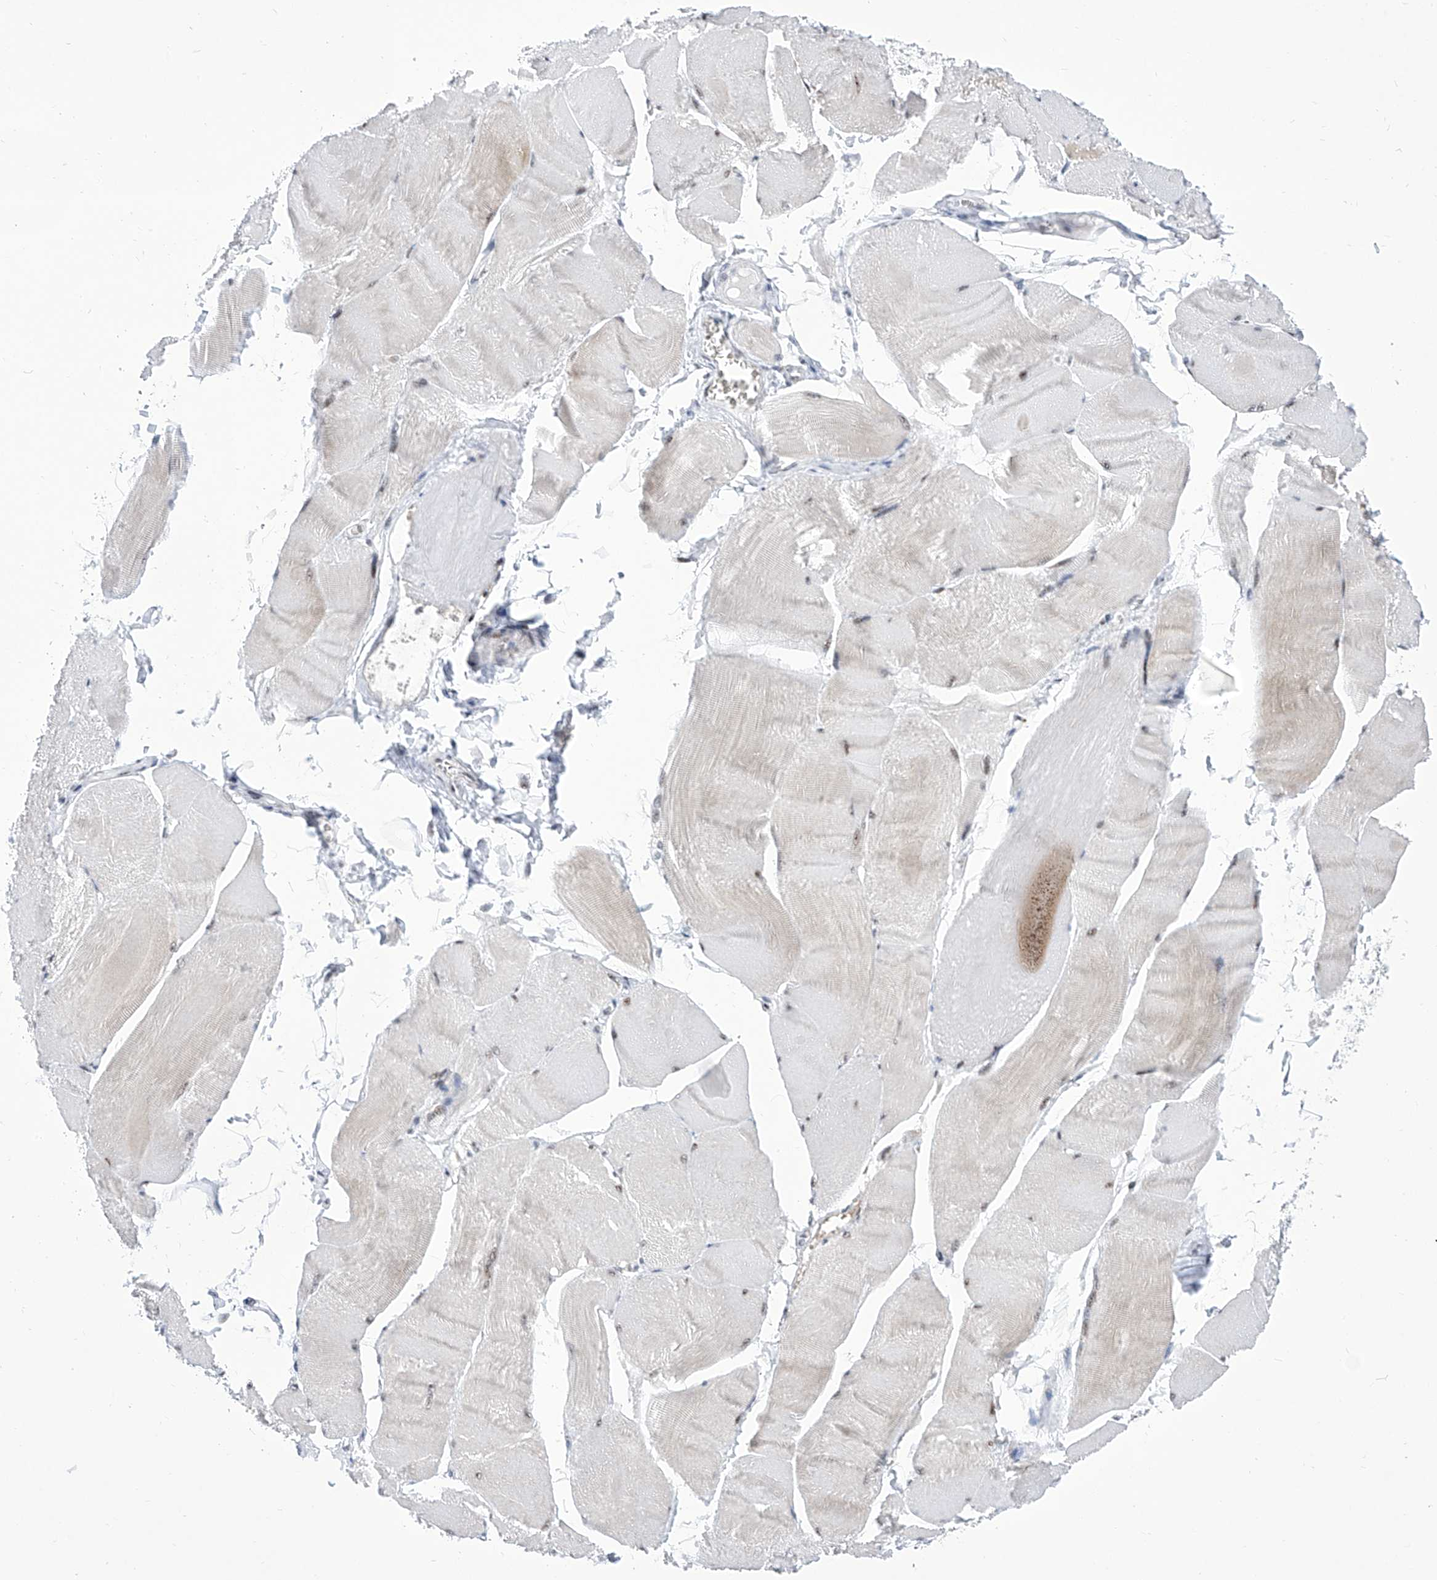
{"staining": {"intensity": "weak", "quantity": "<25%", "location": "cytoplasmic/membranous"}, "tissue": "skeletal muscle", "cell_type": "Myocytes", "image_type": "normal", "snomed": [{"axis": "morphology", "description": "Normal tissue, NOS"}, {"axis": "morphology", "description": "Basal cell carcinoma"}, {"axis": "topography", "description": "Skeletal muscle"}], "caption": "This is an IHC micrograph of normal skeletal muscle. There is no staining in myocytes.", "gene": "SART1", "patient": {"sex": "female", "age": 64}}